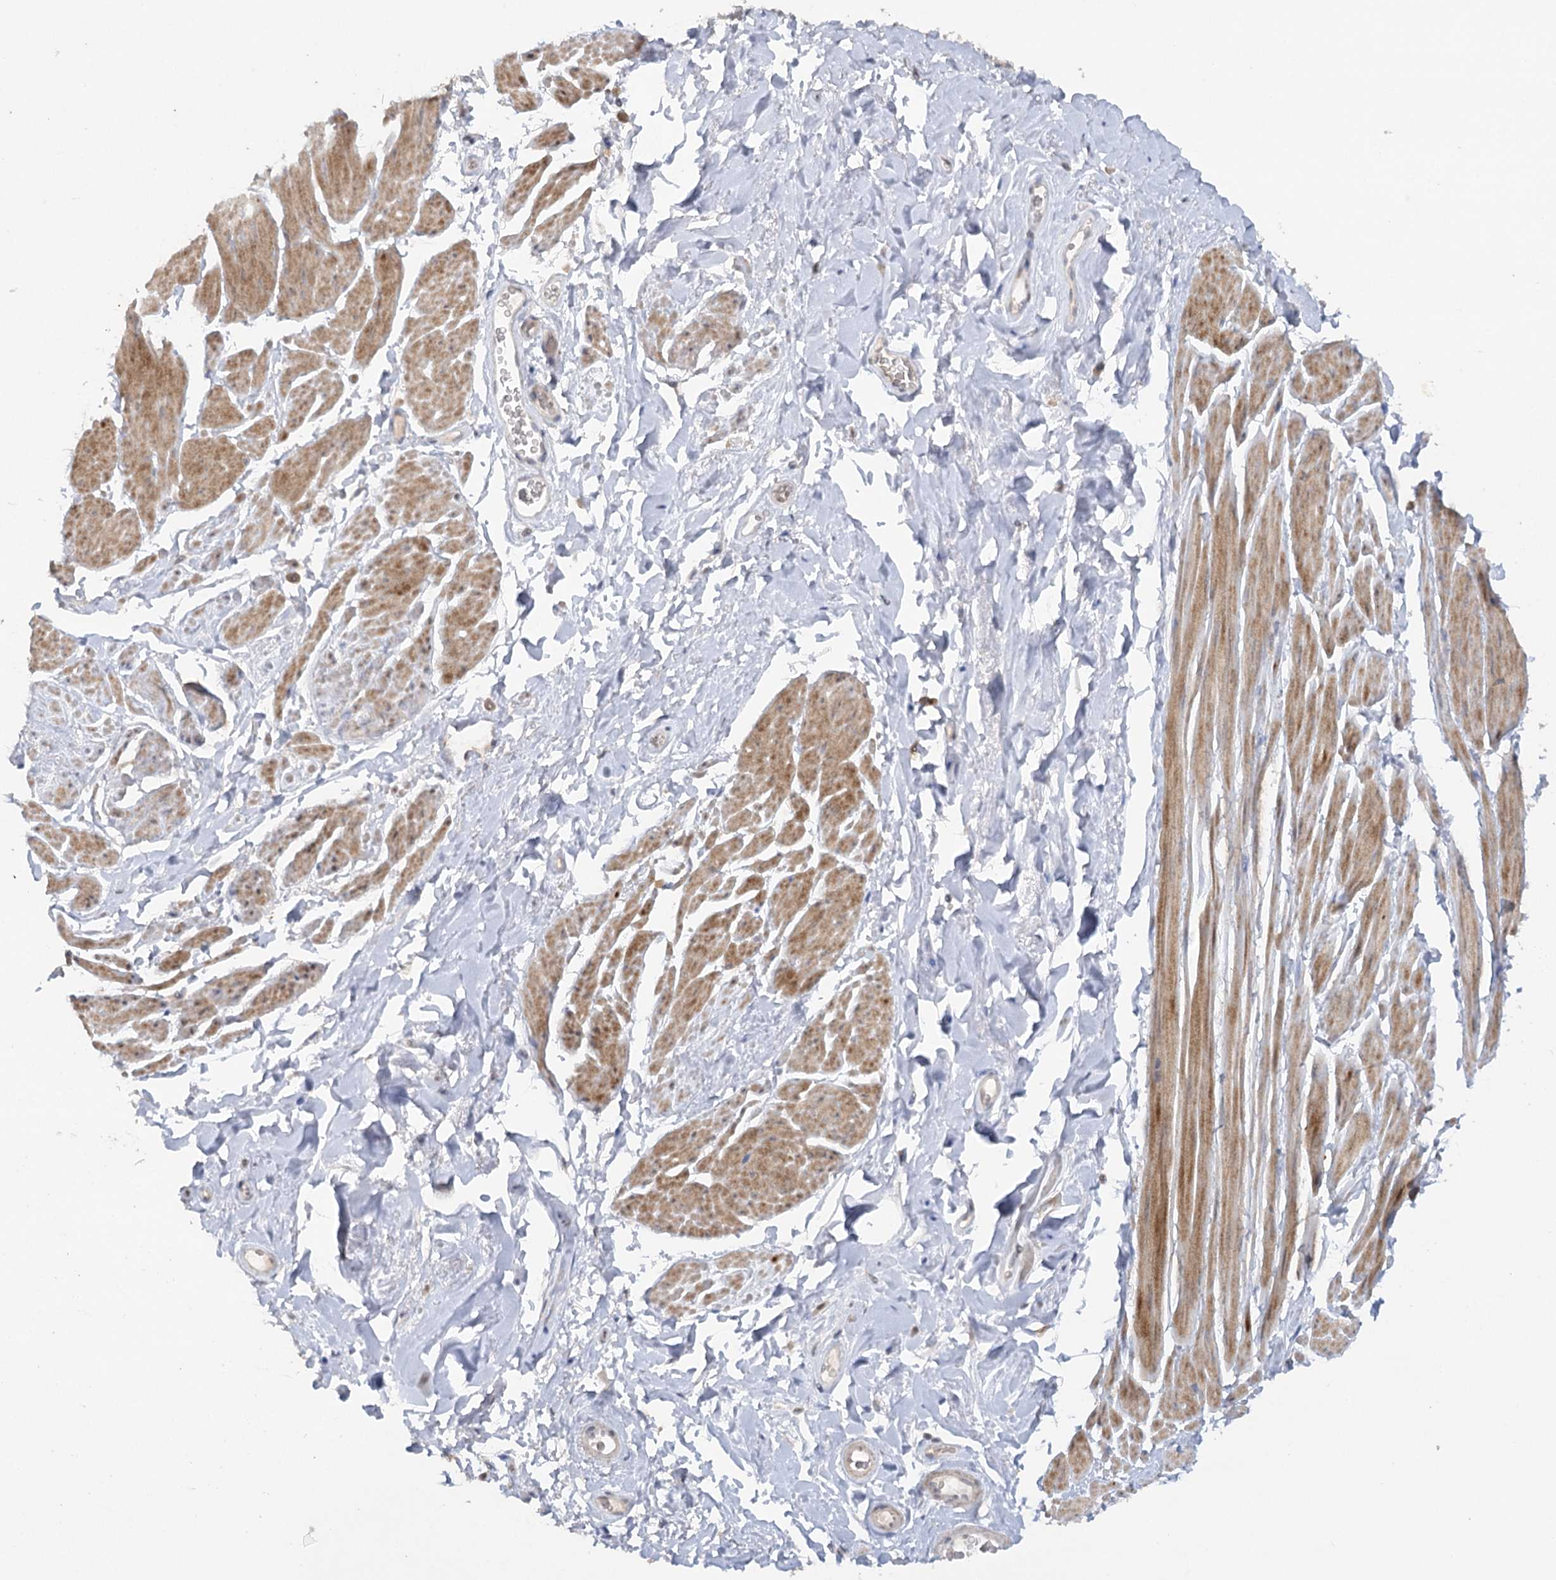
{"staining": {"intensity": "moderate", "quantity": "25%-75%", "location": "cytoplasmic/membranous"}, "tissue": "smooth muscle", "cell_type": "Smooth muscle cells", "image_type": "normal", "snomed": [{"axis": "morphology", "description": "Normal tissue, NOS"}, {"axis": "topography", "description": "Smooth muscle"}, {"axis": "topography", "description": "Peripheral nerve tissue"}], "caption": "Immunohistochemistry (DAB) staining of unremarkable smooth muscle exhibits moderate cytoplasmic/membranous protein positivity in about 25%-75% of smooth muscle cells. Immunohistochemistry stains the protein in brown and the nuclei are stained blue.", "gene": "TRAF3IP1", "patient": {"sex": "male", "age": 69}}